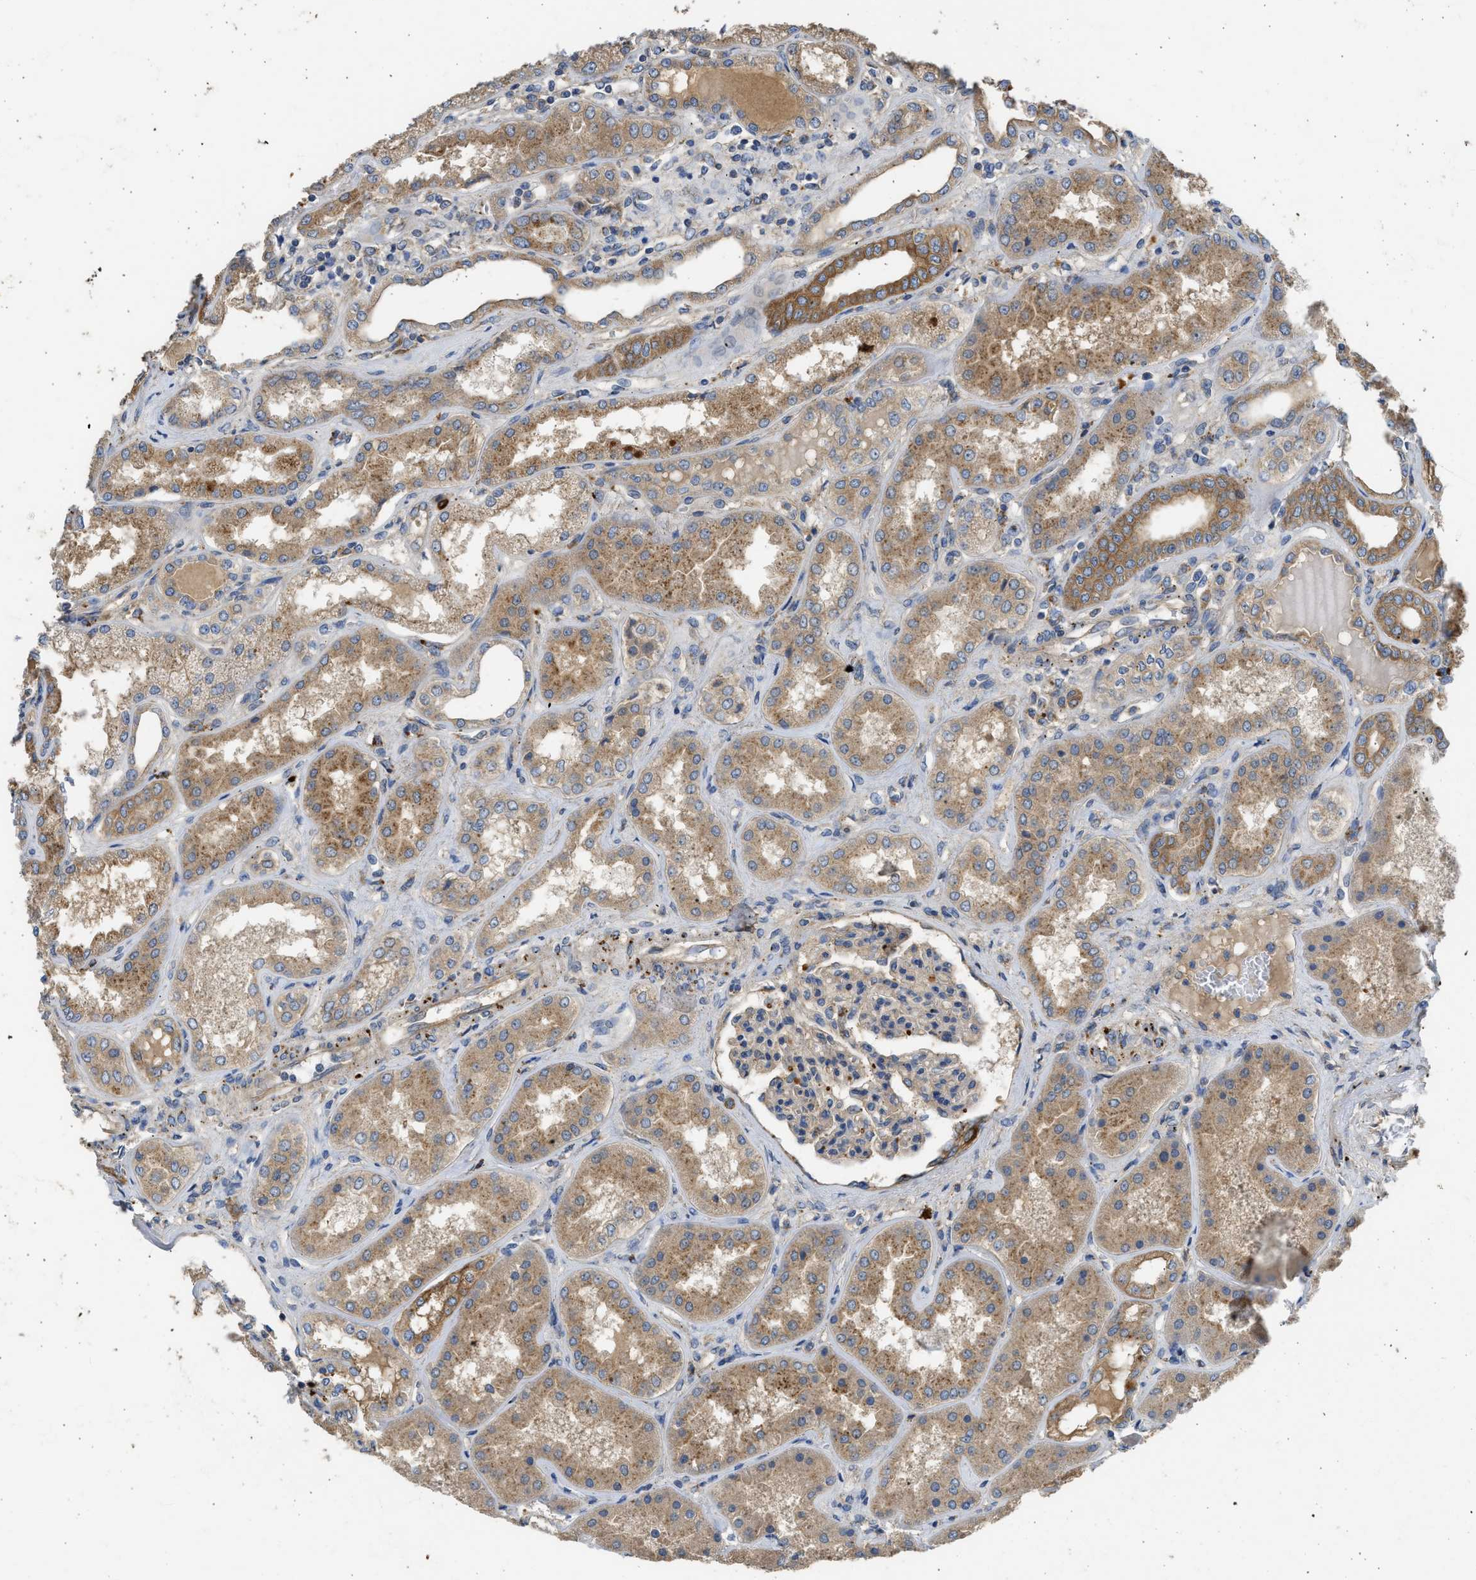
{"staining": {"intensity": "moderate", "quantity": ">75%", "location": "cytoplasmic/membranous"}, "tissue": "kidney", "cell_type": "Cells in glomeruli", "image_type": "normal", "snomed": [{"axis": "morphology", "description": "Normal tissue, NOS"}, {"axis": "topography", "description": "Kidney"}], "caption": "Brown immunohistochemical staining in unremarkable human kidney displays moderate cytoplasmic/membranous expression in about >75% of cells in glomeruli.", "gene": "CSRNP2", "patient": {"sex": "female", "age": 56}}